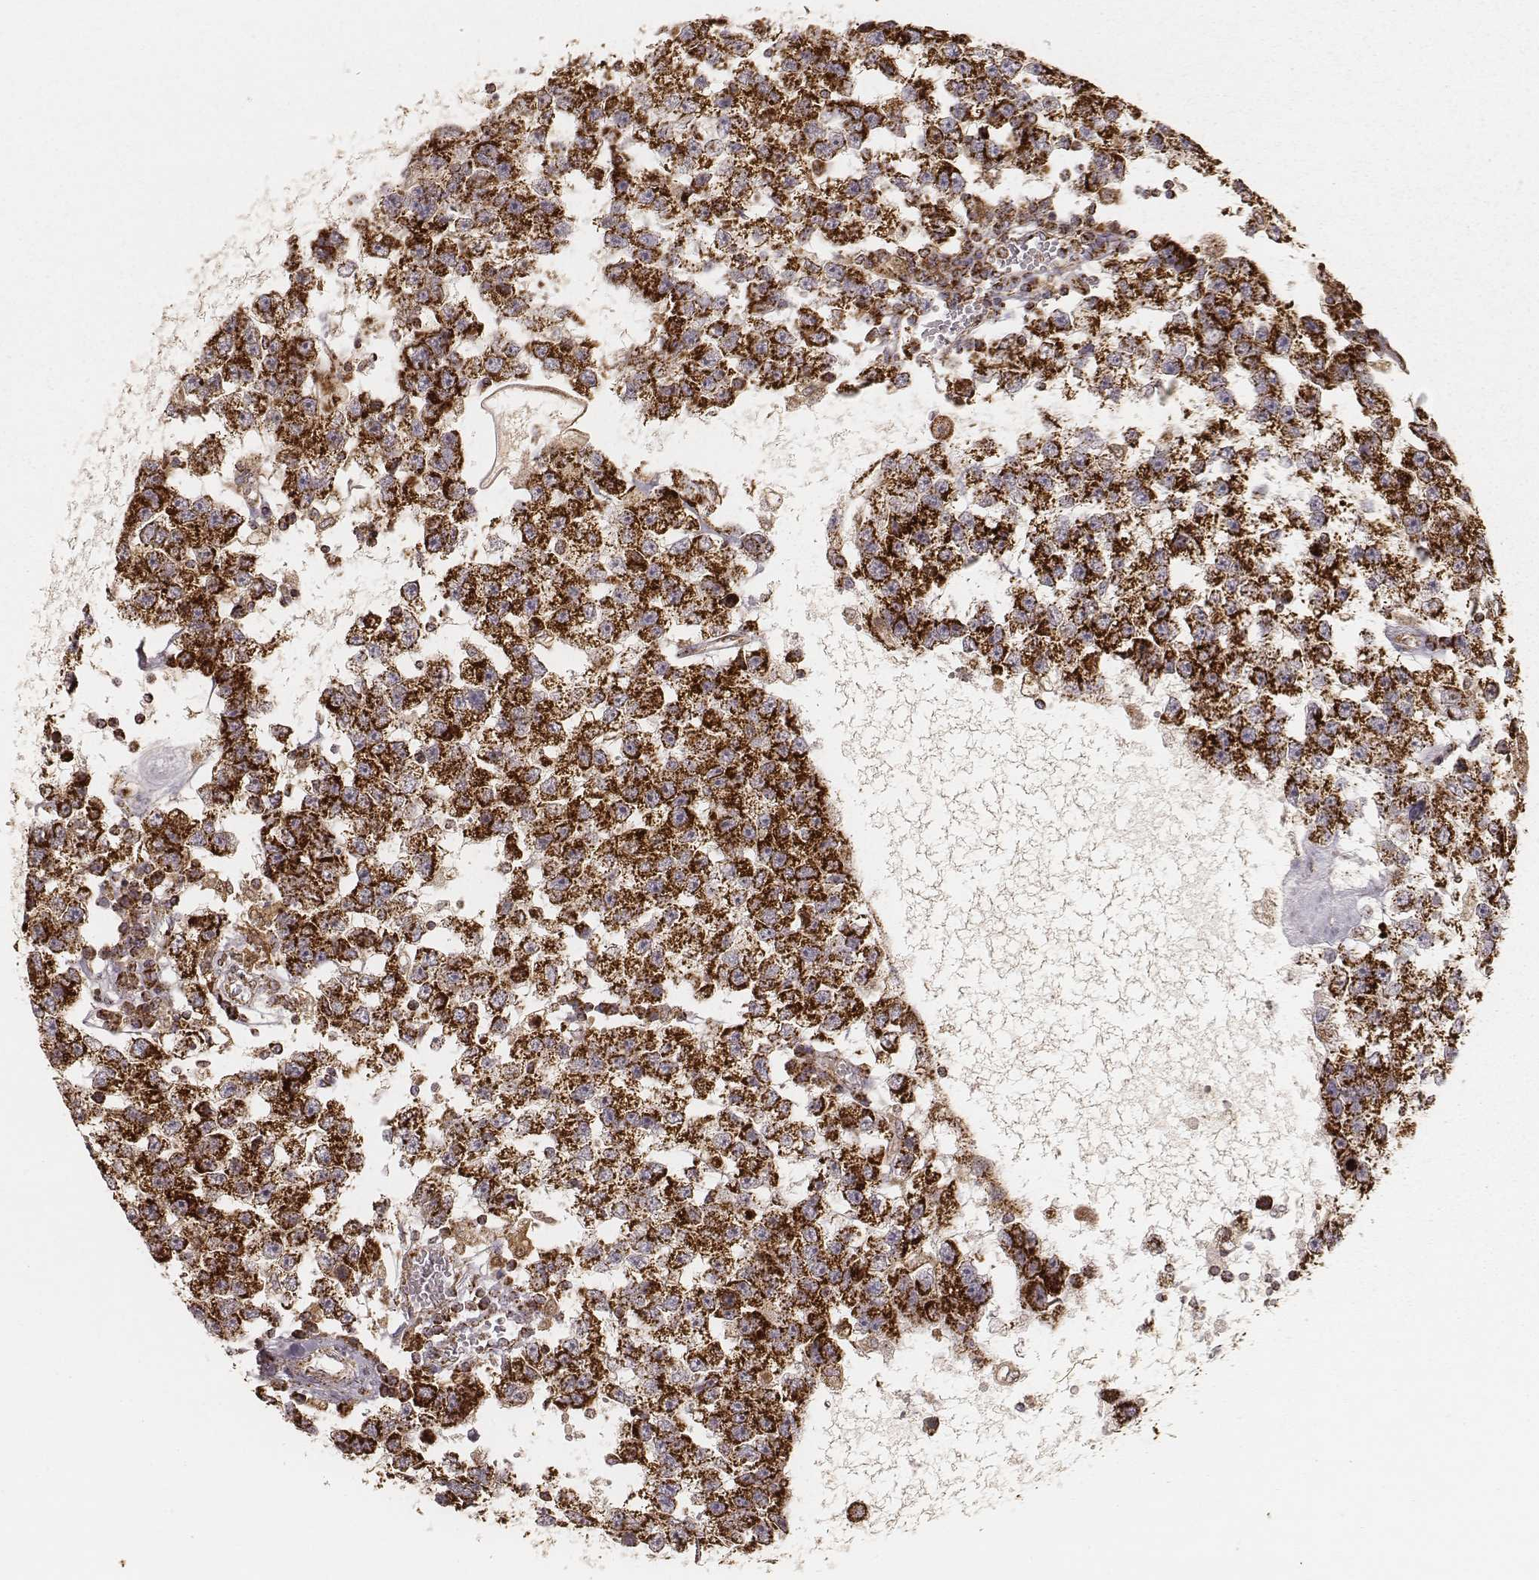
{"staining": {"intensity": "strong", "quantity": ">75%", "location": "cytoplasmic/membranous"}, "tissue": "testis cancer", "cell_type": "Tumor cells", "image_type": "cancer", "snomed": [{"axis": "morphology", "description": "Seminoma, NOS"}, {"axis": "topography", "description": "Testis"}], "caption": "Testis cancer (seminoma) stained with DAB (3,3'-diaminobenzidine) immunohistochemistry demonstrates high levels of strong cytoplasmic/membranous positivity in about >75% of tumor cells.", "gene": "CS", "patient": {"sex": "male", "age": 34}}